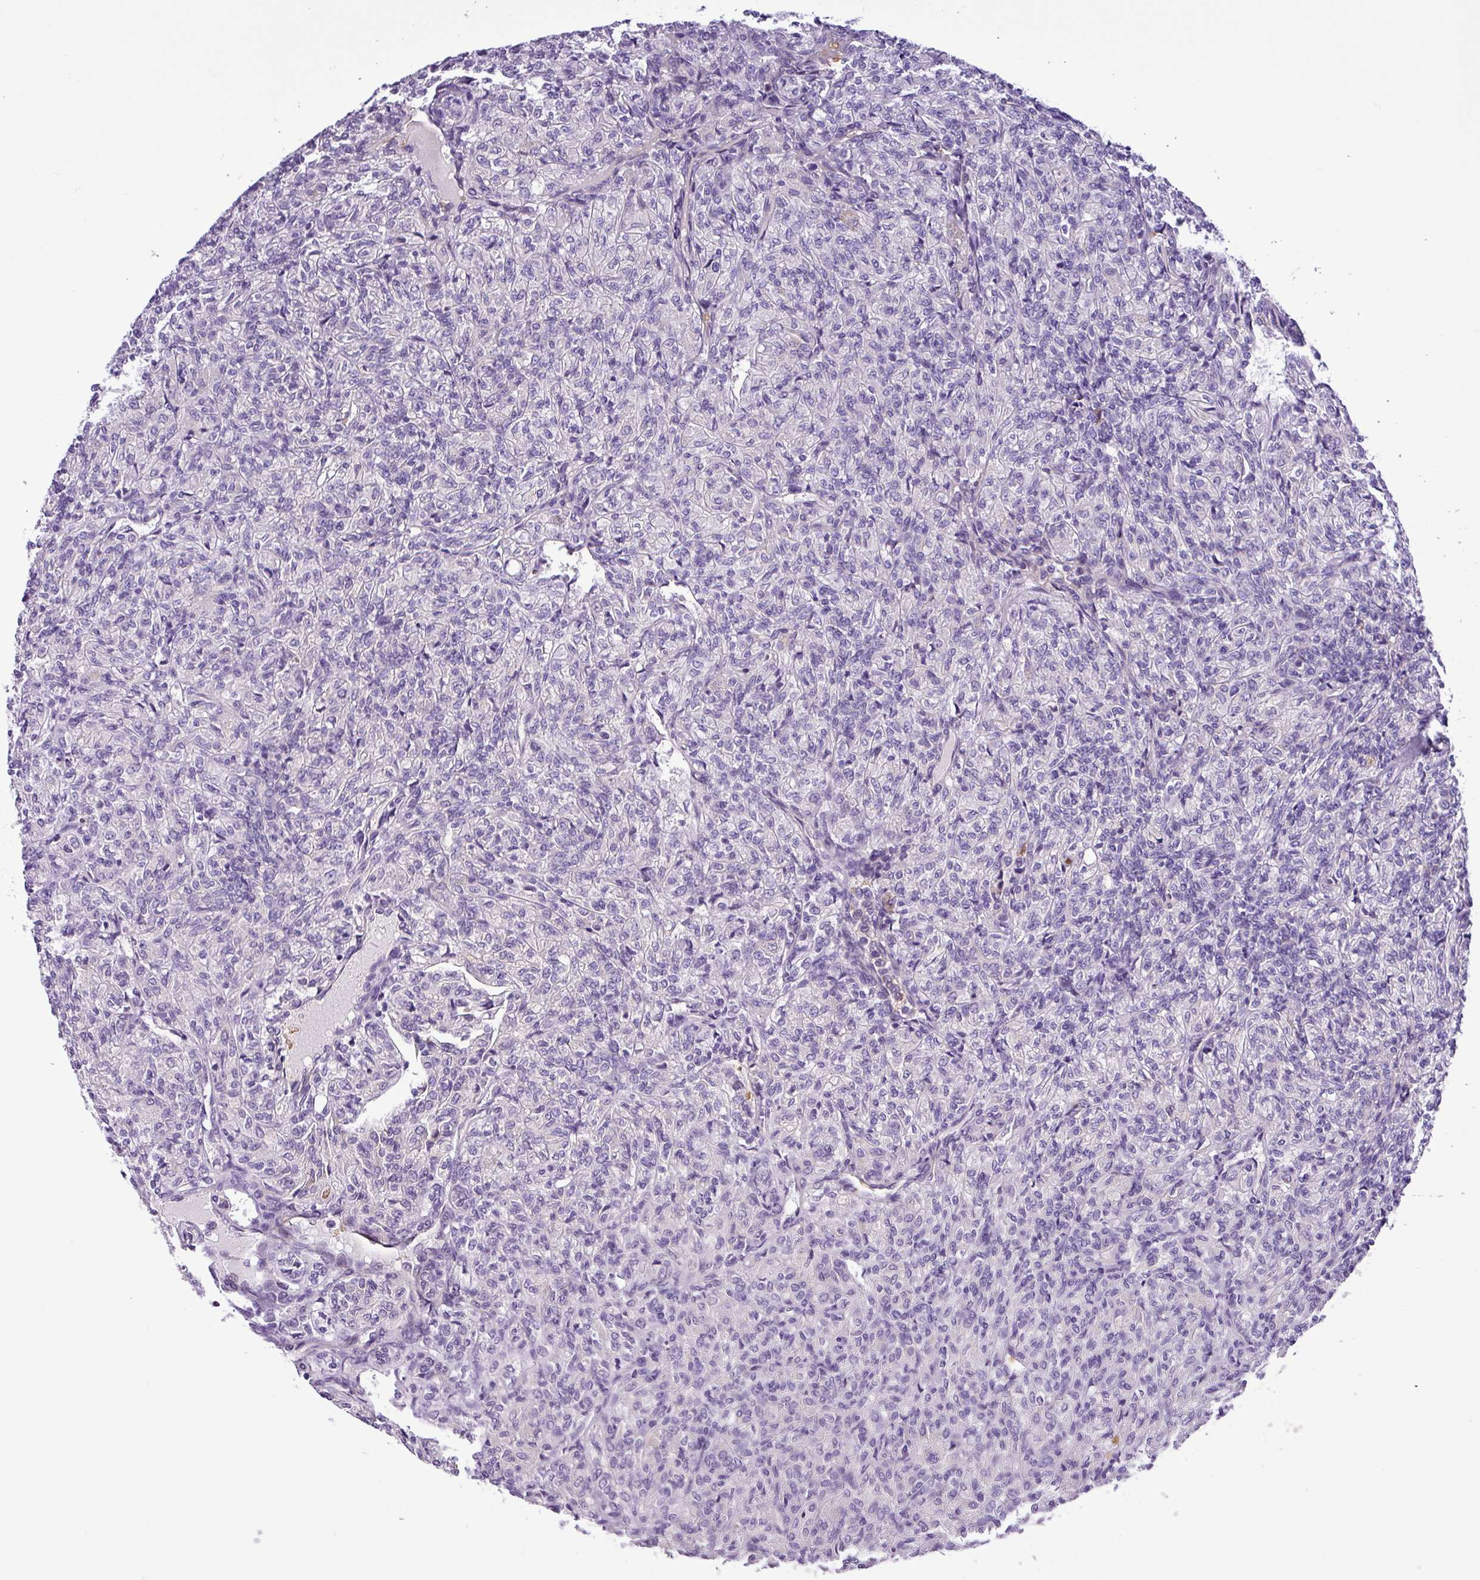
{"staining": {"intensity": "negative", "quantity": "none", "location": "none"}, "tissue": "renal cancer", "cell_type": "Tumor cells", "image_type": "cancer", "snomed": [{"axis": "morphology", "description": "Adenocarcinoma, NOS"}, {"axis": "topography", "description": "Kidney"}], "caption": "DAB (3,3'-diaminobenzidine) immunohistochemical staining of human renal cancer (adenocarcinoma) exhibits no significant expression in tumor cells.", "gene": "C11orf91", "patient": {"sex": "male", "age": 77}}